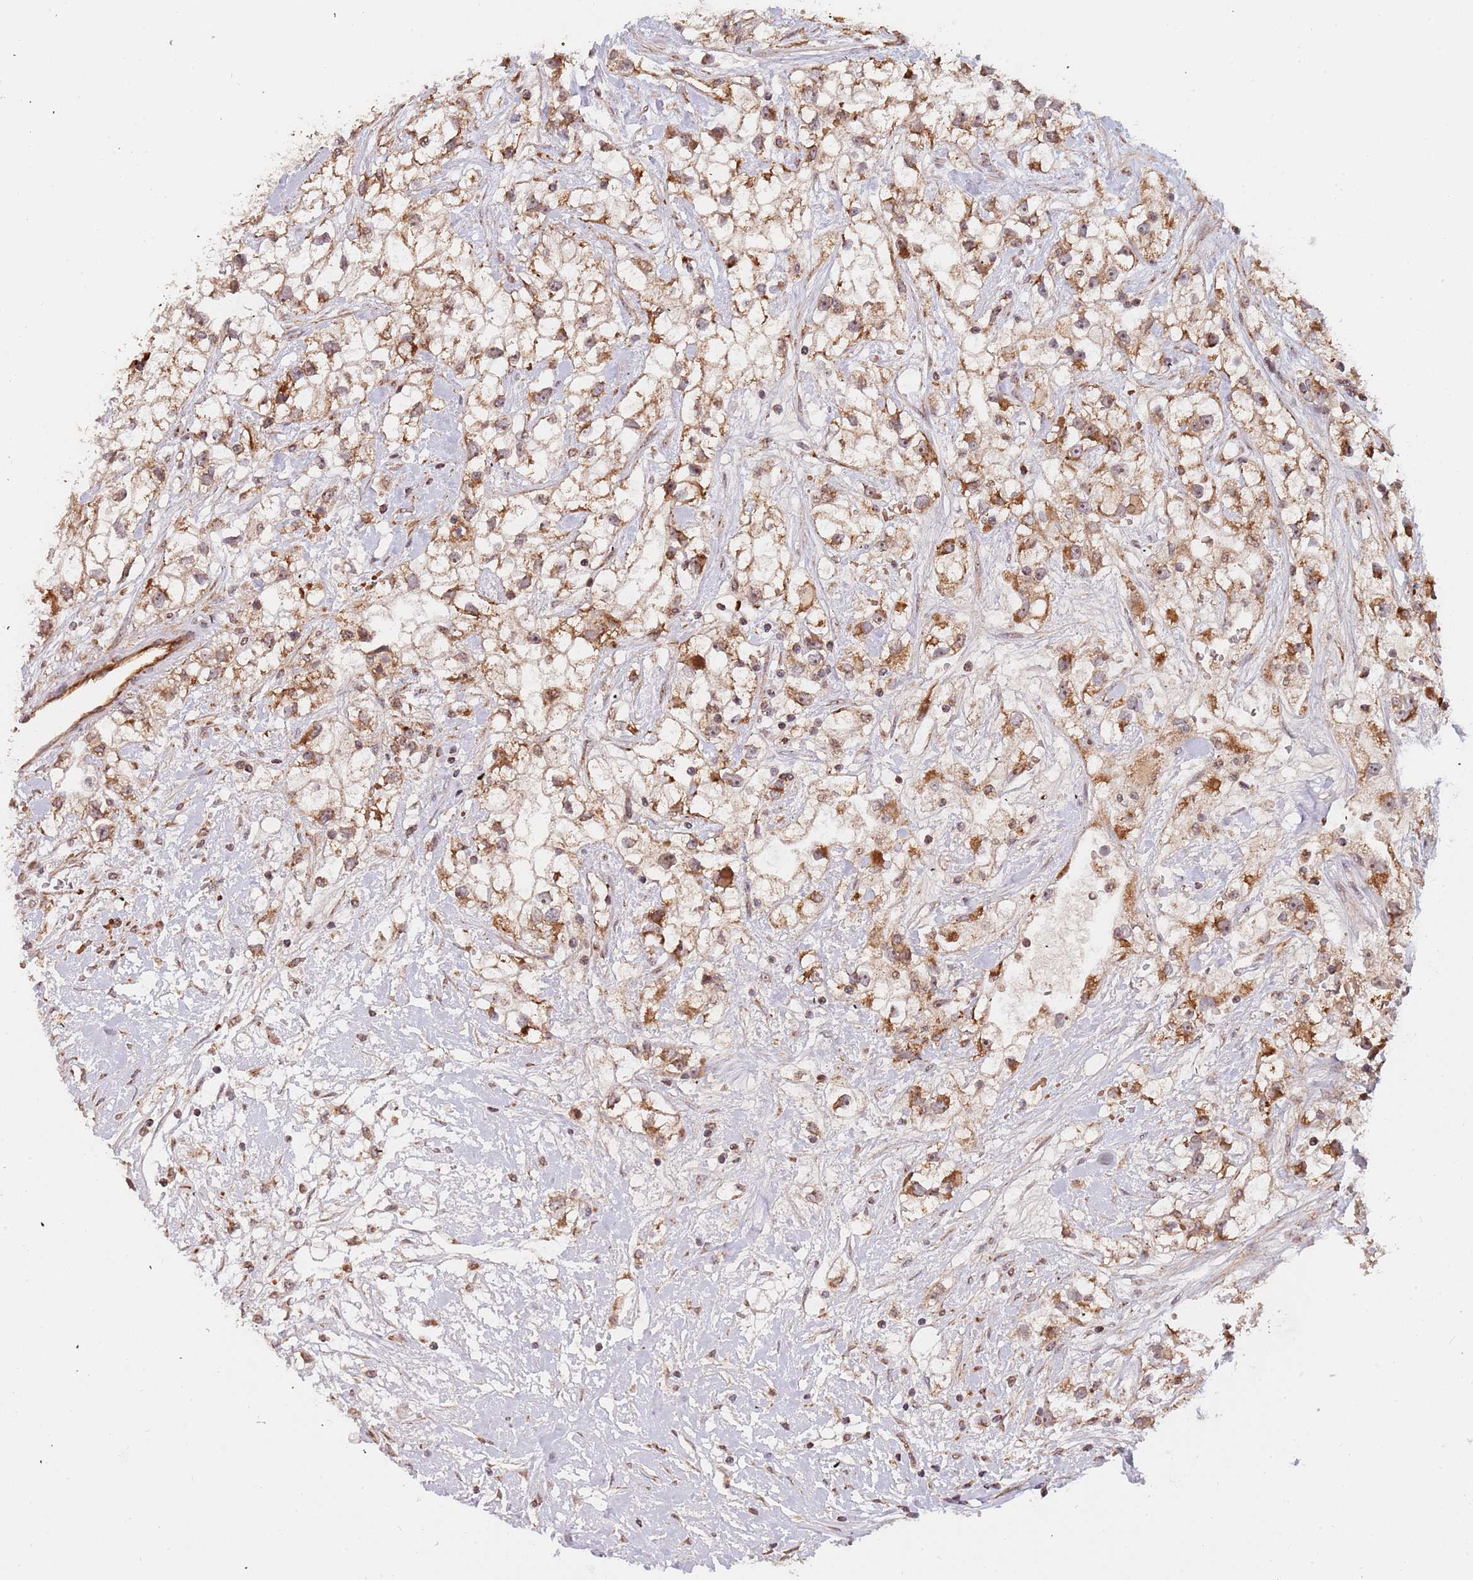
{"staining": {"intensity": "moderate", "quantity": ">75%", "location": "cytoplasmic/membranous"}, "tissue": "renal cancer", "cell_type": "Tumor cells", "image_type": "cancer", "snomed": [{"axis": "morphology", "description": "Adenocarcinoma, NOS"}, {"axis": "topography", "description": "Kidney"}], "caption": "Moderate cytoplasmic/membranous protein staining is seen in approximately >75% of tumor cells in adenocarcinoma (renal).", "gene": "DCHS1", "patient": {"sex": "male", "age": 59}}